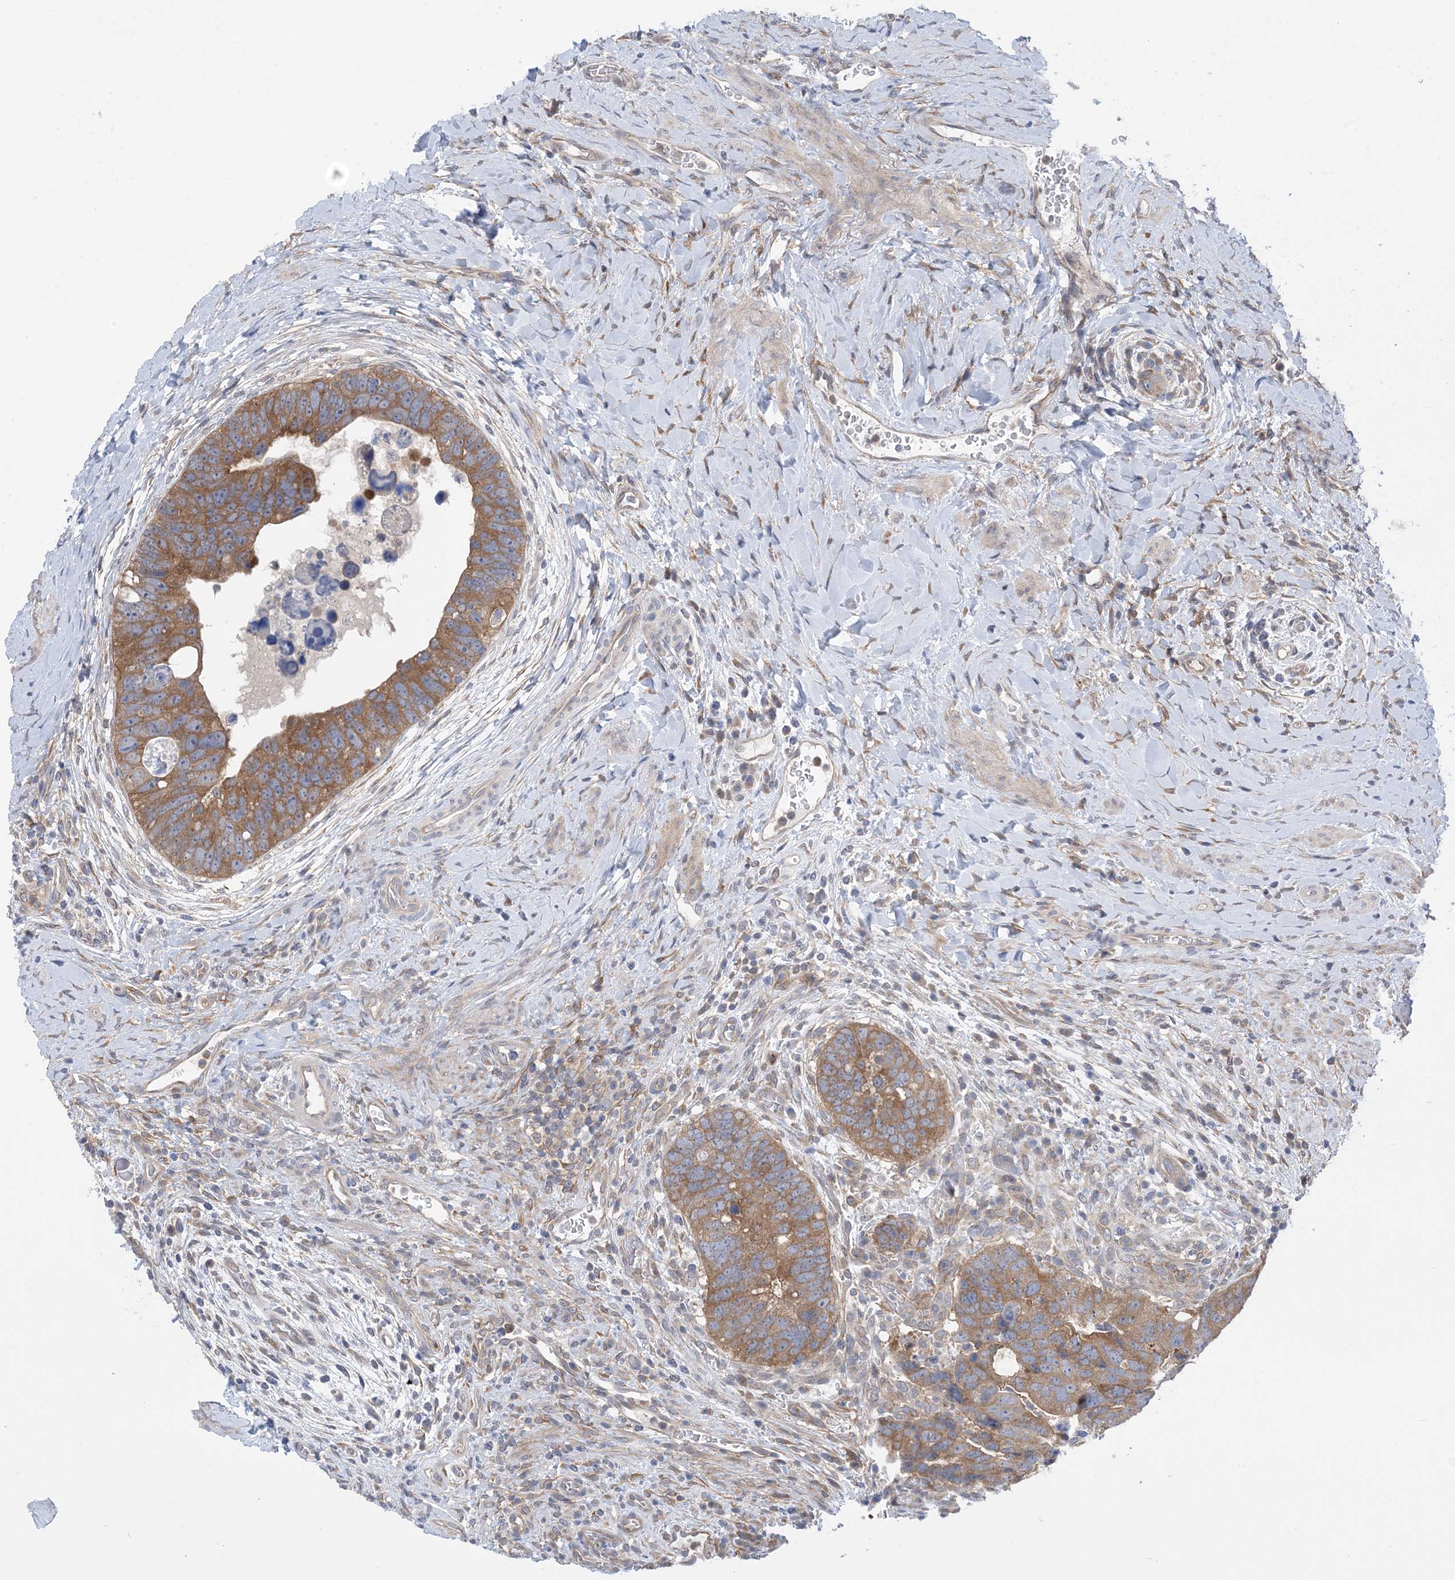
{"staining": {"intensity": "moderate", "quantity": ">75%", "location": "cytoplasmic/membranous"}, "tissue": "colorectal cancer", "cell_type": "Tumor cells", "image_type": "cancer", "snomed": [{"axis": "morphology", "description": "Adenocarcinoma, NOS"}, {"axis": "topography", "description": "Rectum"}], "caption": "Human colorectal cancer (adenocarcinoma) stained with a brown dye exhibits moderate cytoplasmic/membranous positive staining in about >75% of tumor cells.", "gene": "EHBP1", "patient": {"sex": "male", "age": 59}}